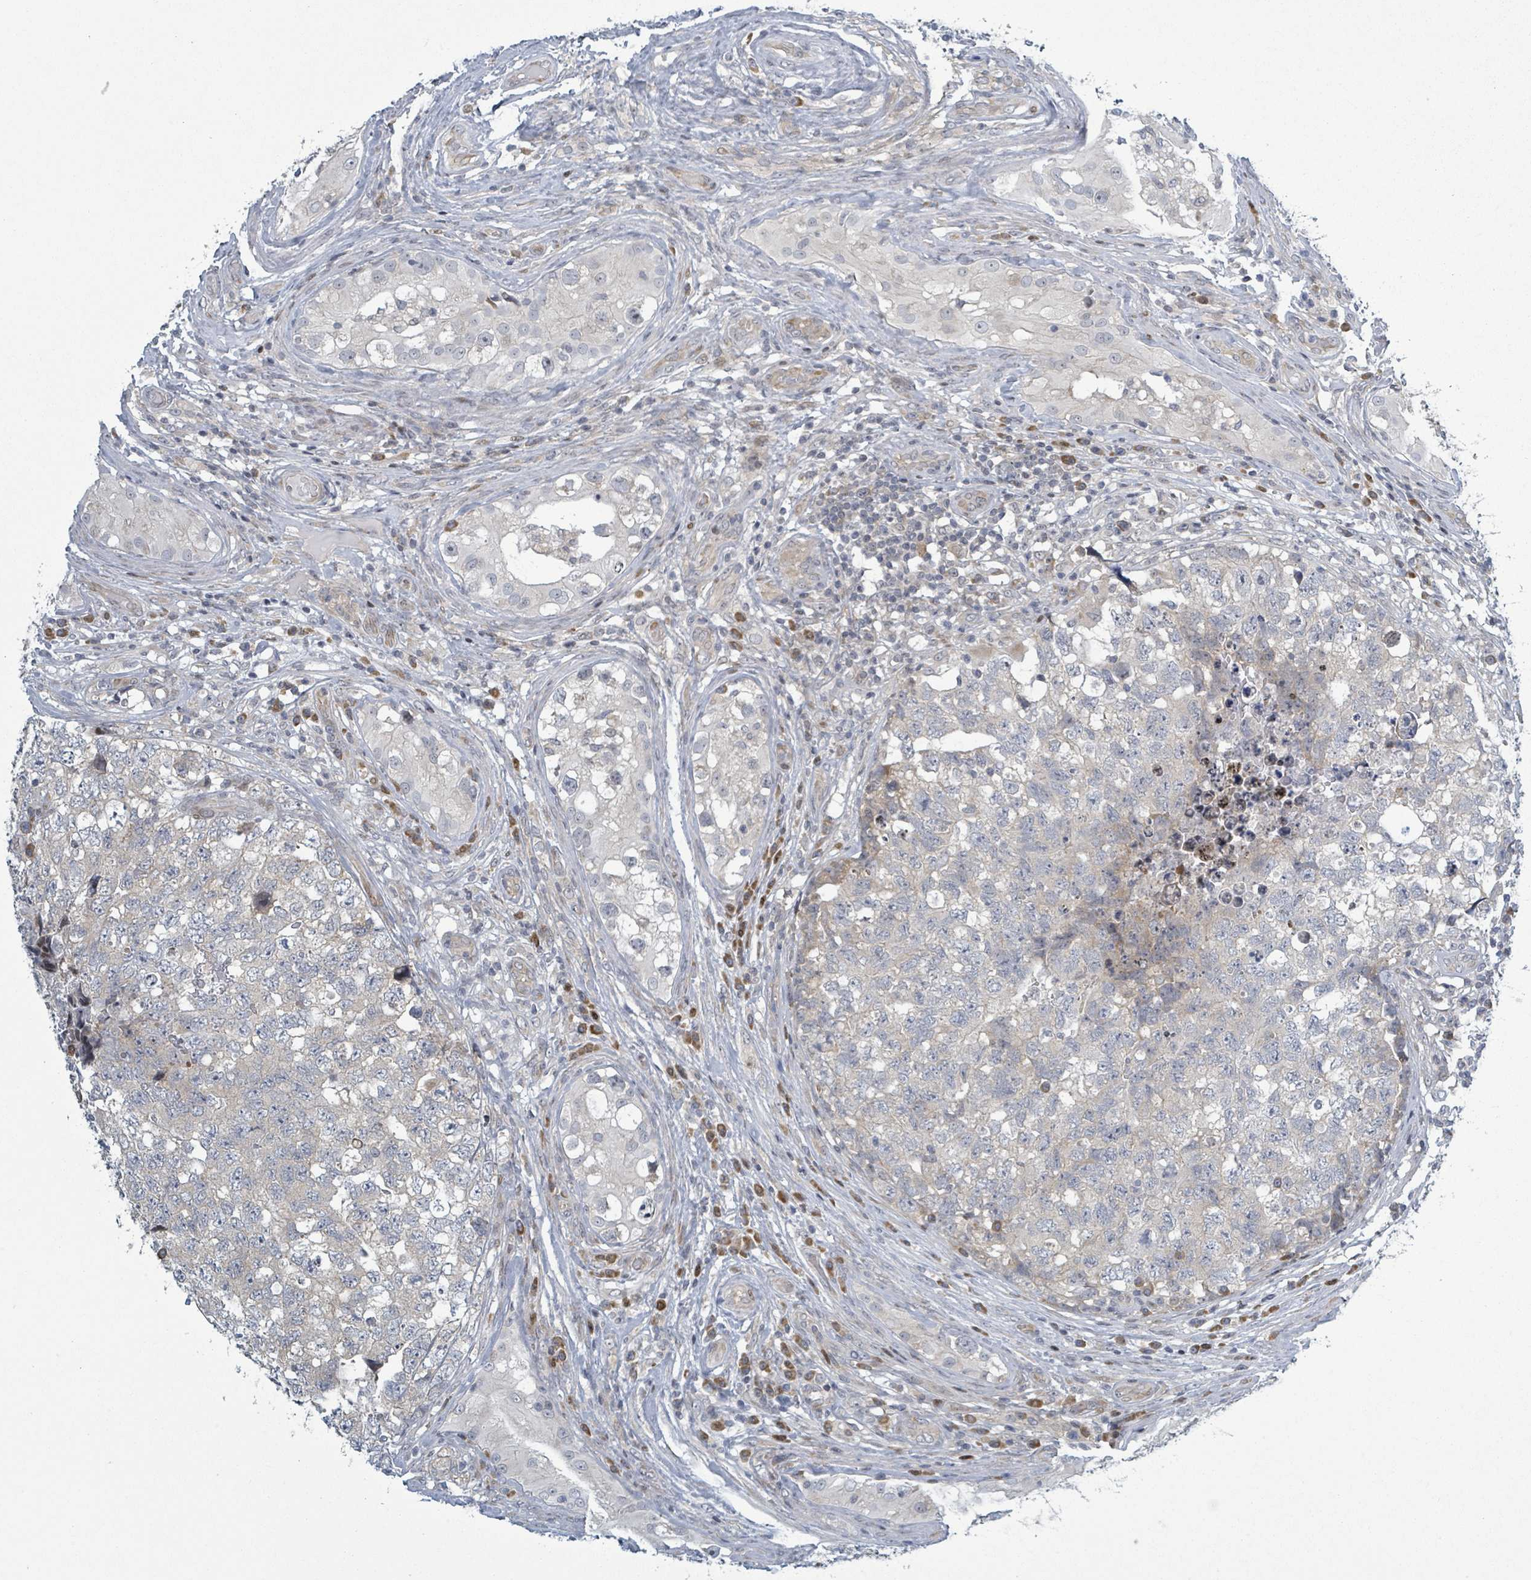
{"staining": {"intensity": "negative", "quantity": "none", "location": "none"}, "tissue": "testis cancer", "cell_type": "Tumor cells", "image_type": "cancer", "snomed": [{"axis": "morphology", "description": "Carcinoma, Embryonal, NOS"}, {"axis": "topography", "description": "Testis"}], "caption": "An image of human testis cancer (embryonal carcinoma) is negative for staining in tumor cells. The staining was performed using DAB (3,3'-diaminobenzidine) to visualize the protein expression in brown, while the nuclei were stained in blue with hematoxylin (Magnification: 20x).", "gene": "RPL32", "patient": {"sex": "male", "age": 31}}